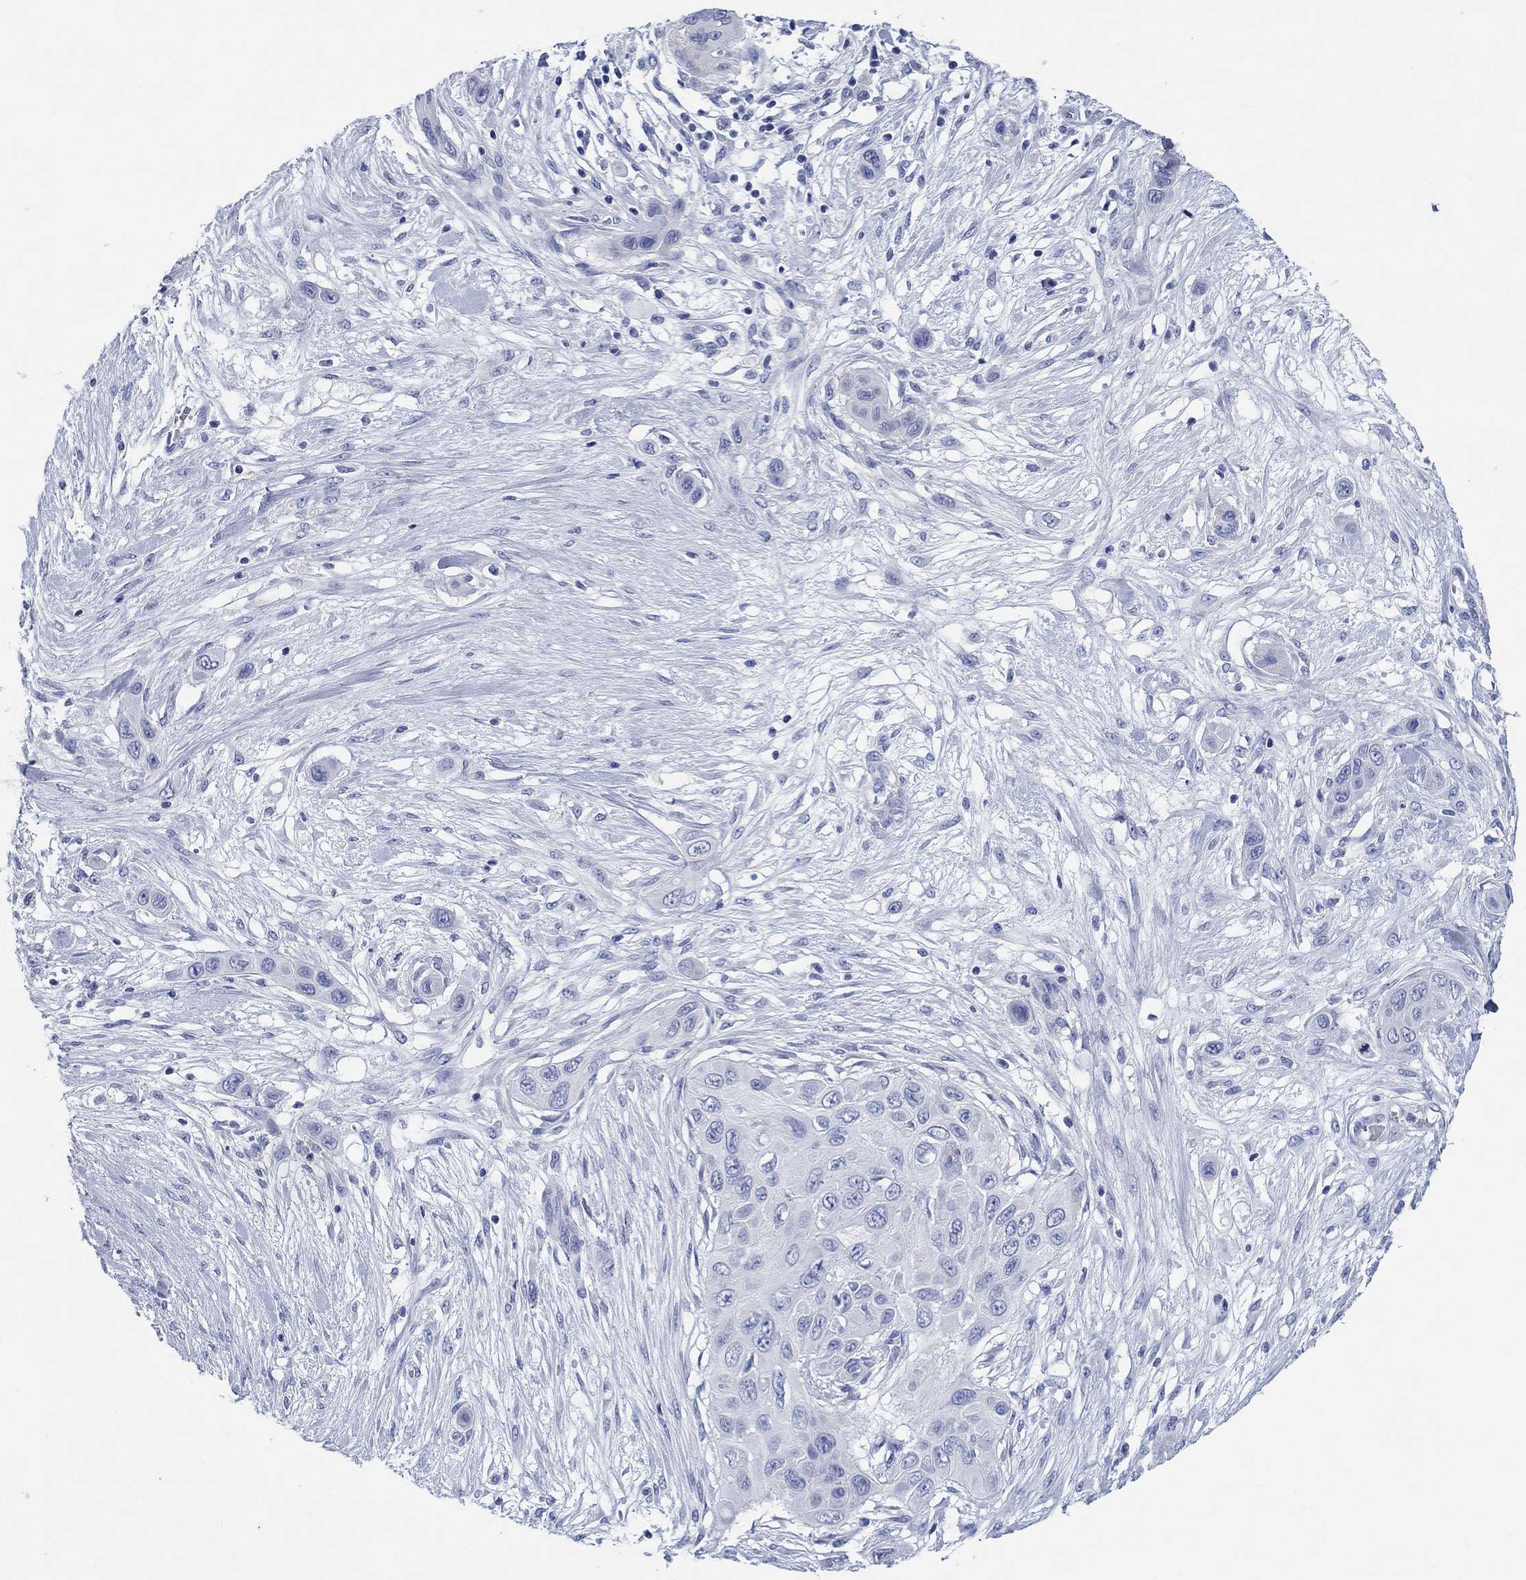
{"staining": {"intensity": "negative", "quantity": "none", "location": "none"}, "tissue": "skin cancer", "cell_type": "Tumor cells", "image_type": "cancer", "snomed": [{"axis": "morphology", "description": "Squamous cell carcinoma, NOS"}, {"axis": "topography", "description": "Skin"}], "caption": "Immunohistochemistry image of skin cancer (squamous cell carcinoma) stained for a protein (brown), which shows no staining in tumor cells. The staining is performed using DAB (3,3'-diaminobenzidine) brown chromogen with nuclei counter-stained in using hematoxylin.", "gene": "HCRT", "patient": {"sex": "male", "age": 79}}